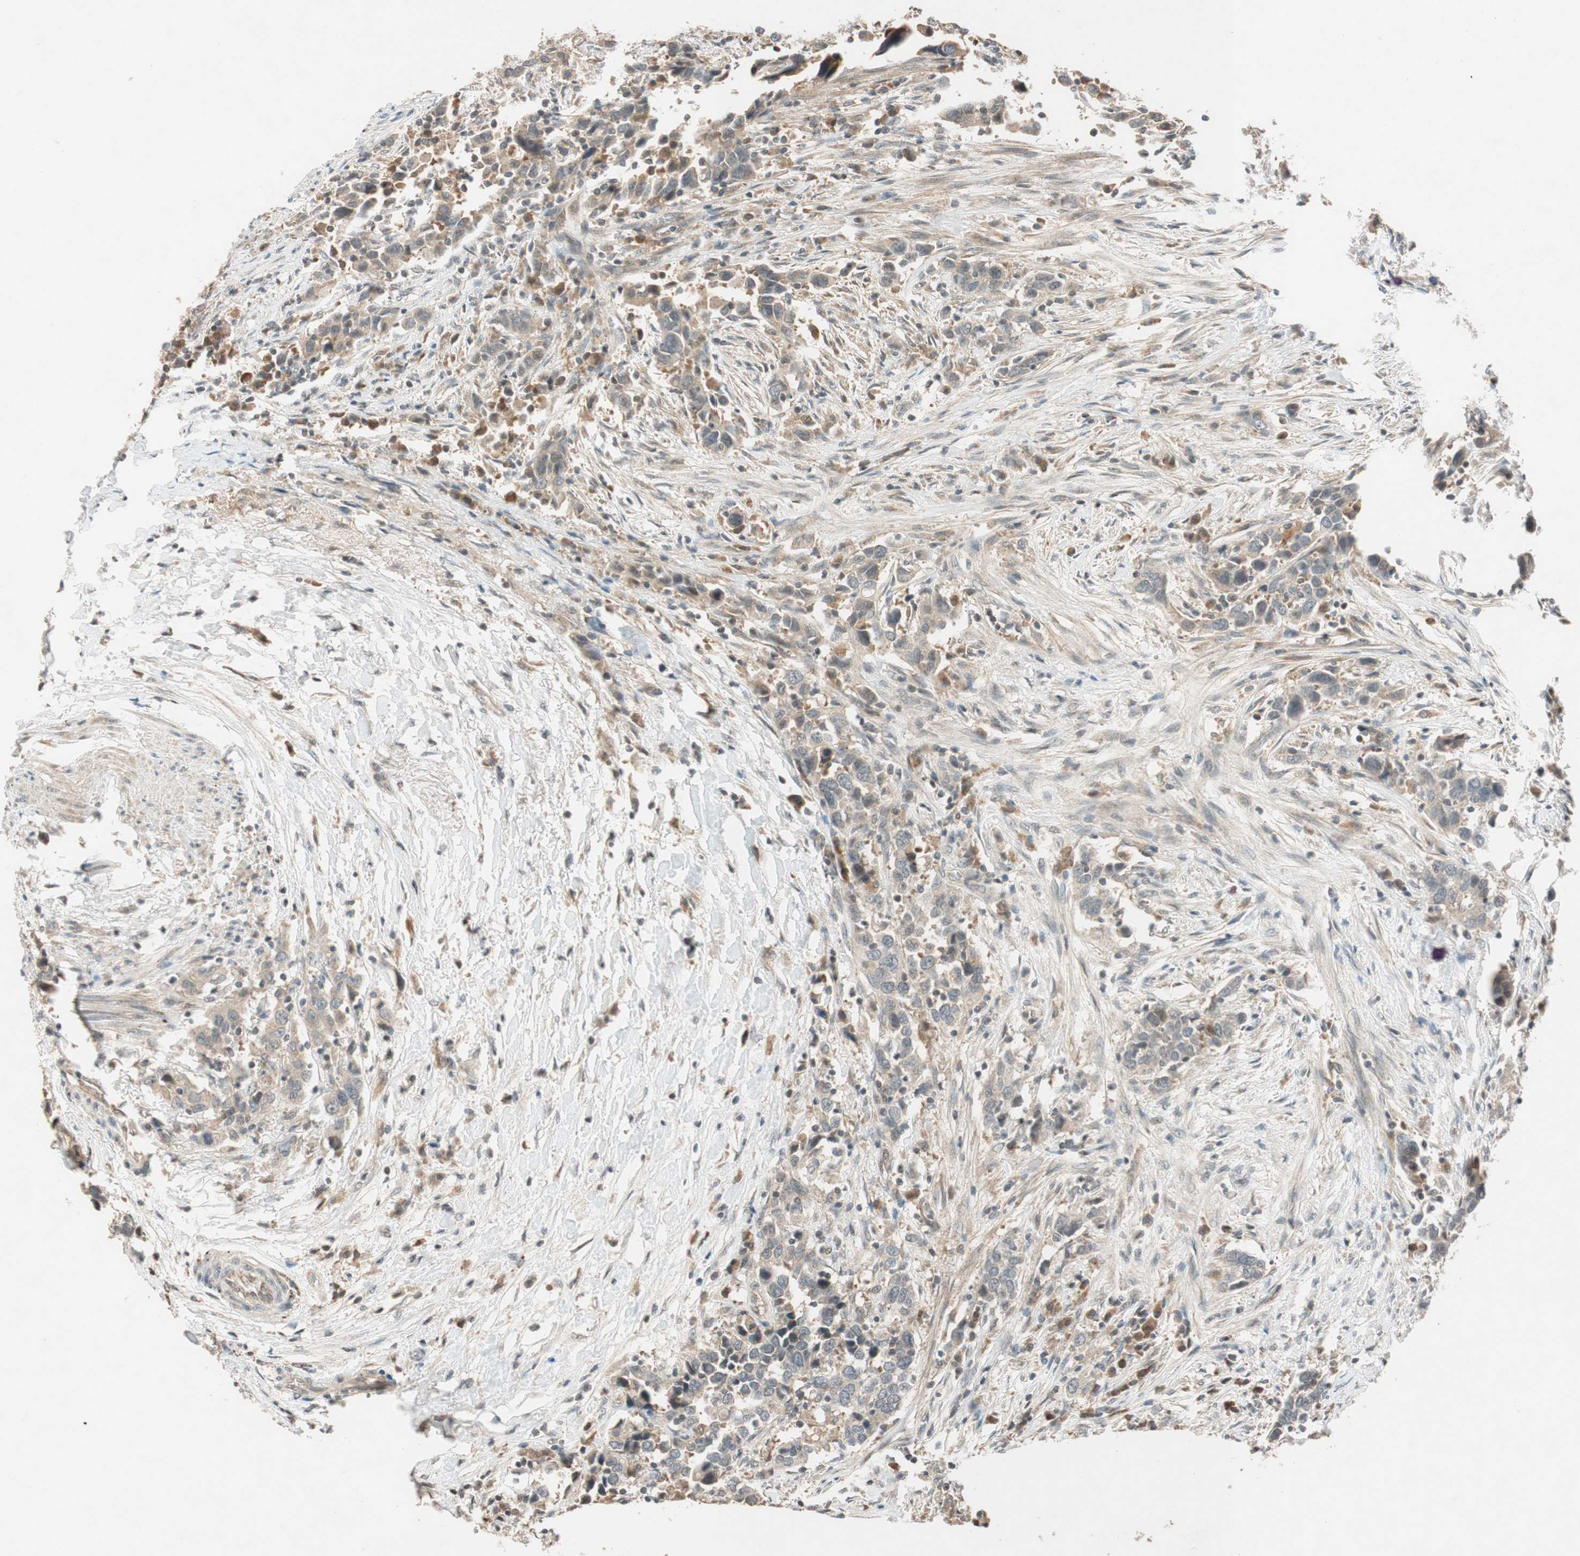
{"staining": {"intensity": "weak", "quantity": ">75%", "location": "cytoplasmic/membranous"}, "tissue": "urothelial cancer", "cell_type": "Tumor cells", "image_type": "cancer", "snomed": [{"axis": "morphology", "description": "Urothelial carcinoma, High grade"}, {"axis": "topography", "description": "Urinary bladder"}], "caption": "Immunohistochemistry (DAB (3,3'-diaminobenzidine)) staining of urothelial cancer exhibits weak cytoplasmic/membranous protein expression in about >75% of tumor cells.", "gene": "GLB1", "patient": {"sex": "male", "age": 61}}